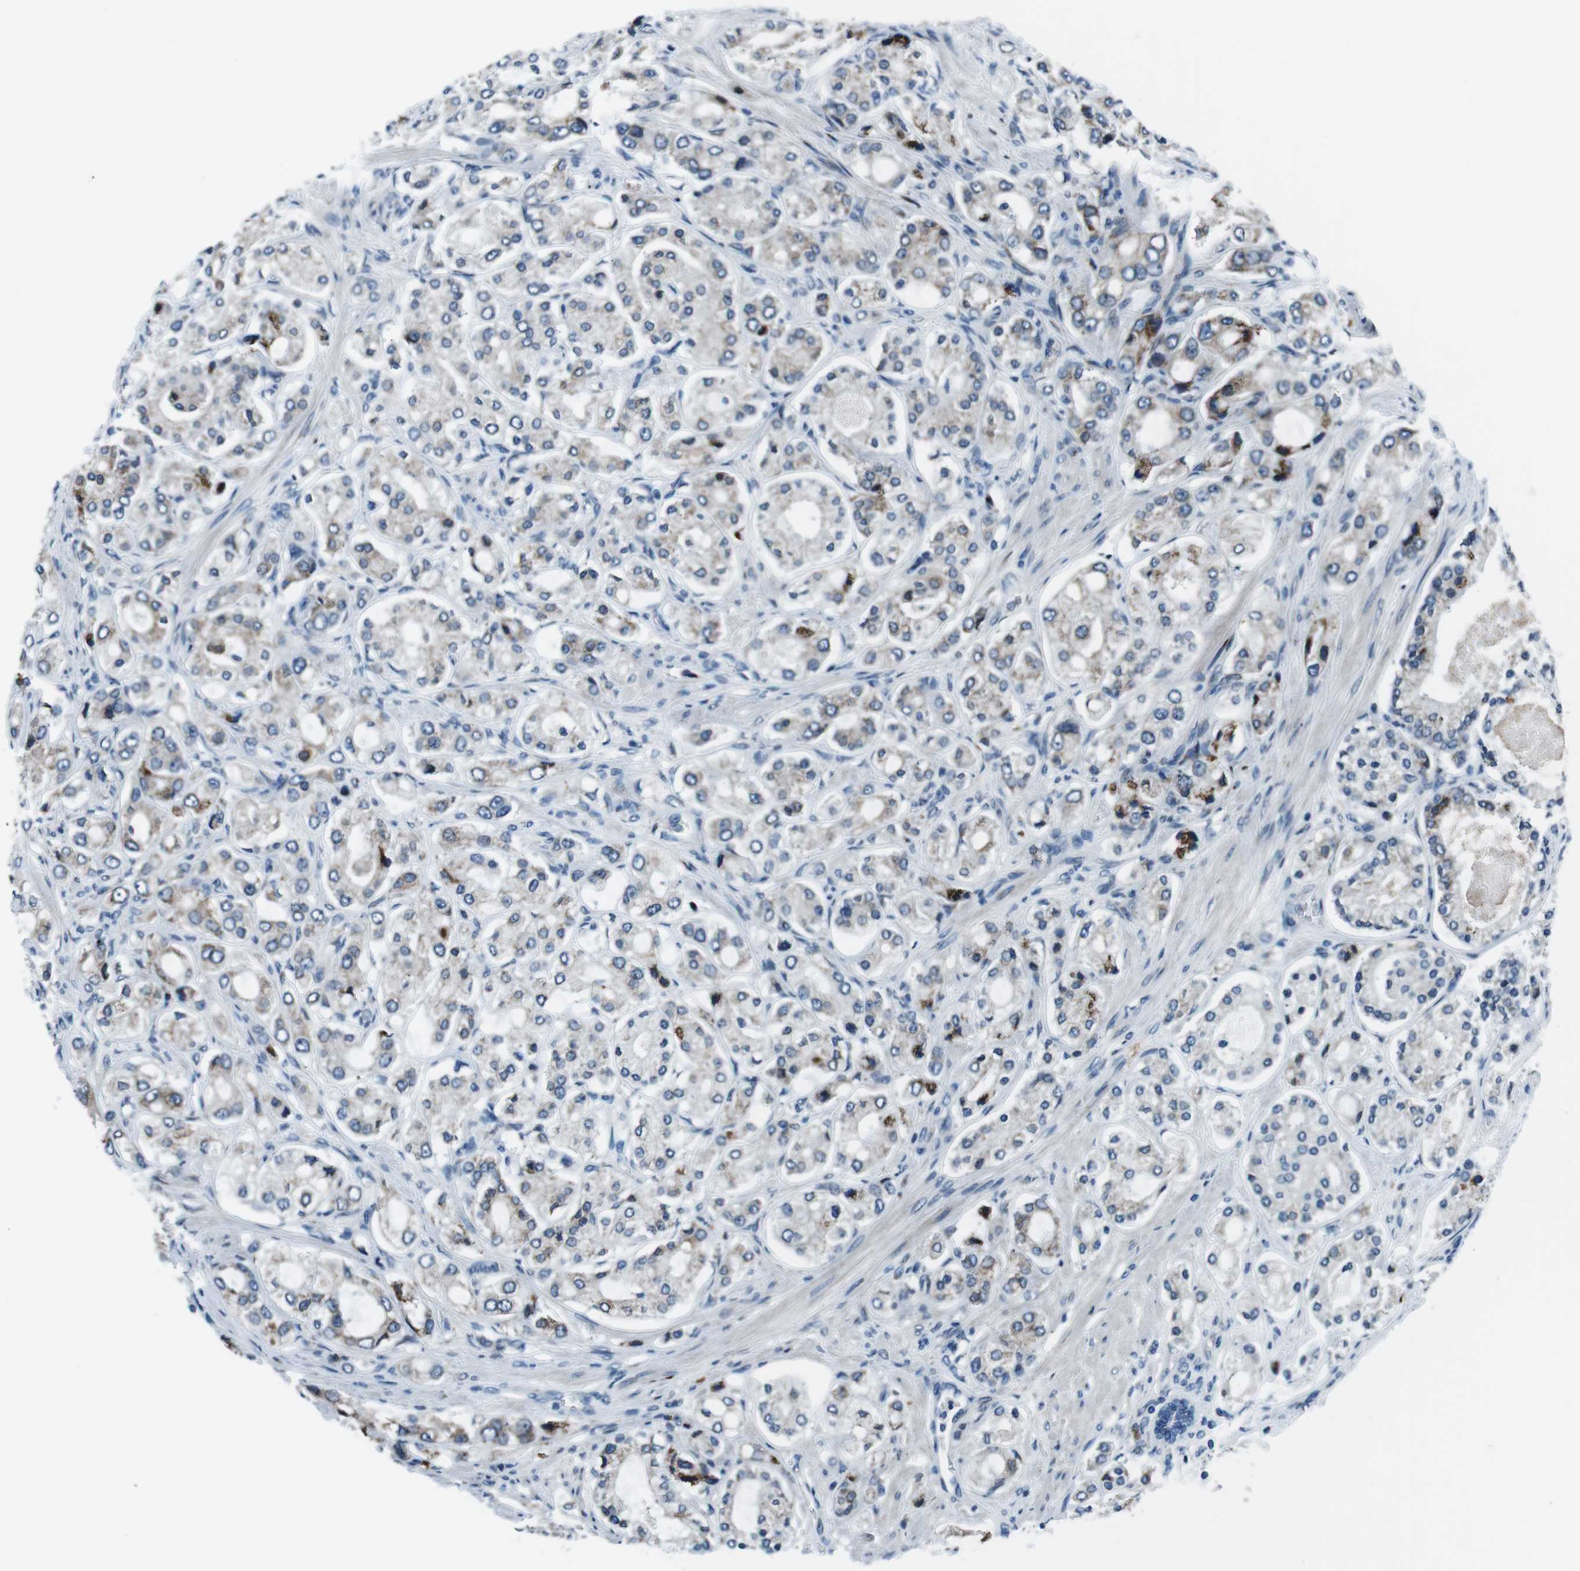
{"staining": {"intensity": "negative", "quantity": "none", "location": "none"}, "tissue": "prostate cancer", "cell_type": "Tumor cells", "image_type": "cancer", "snomed": [{"axis": "morphology", "description": "Adenocarcinoma, High grade"}, {"axis": "topography", "description": "Prostate"}], "caption": "This is an IHC photomicrograph of human prostate adenocarcinoma (high-grade). There is no staining in tumor cells.", "gene": "NUCB2", "patient": {"sex": "male", "age": 65}}